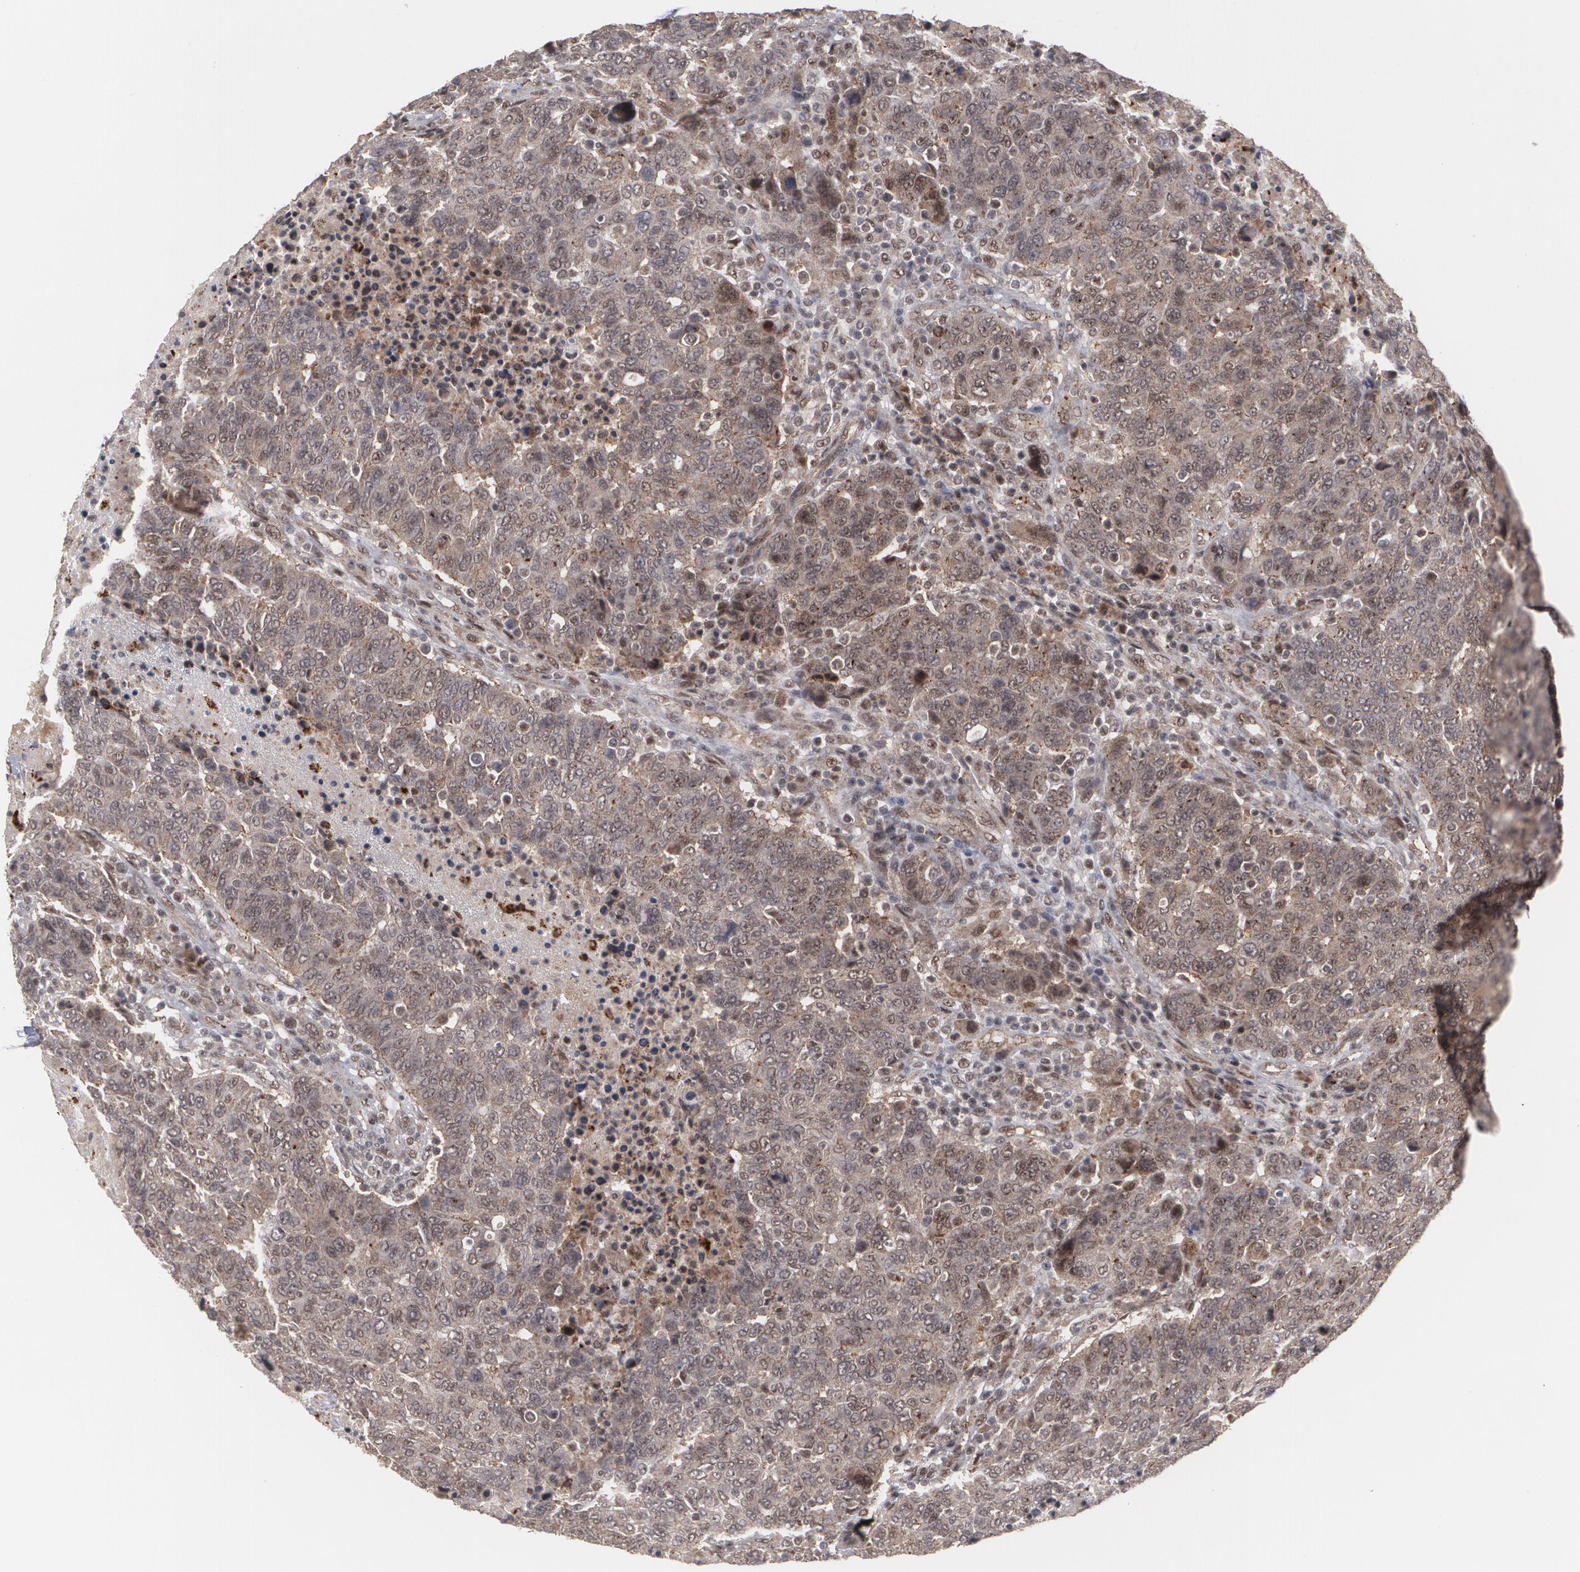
{"staining": {"intensity": "moderate", "quantity": ">75%", "location": "nuclear"}, "tissue": "breast cancer", "cell_type": "Tumor cells", "image_type": "cancer", "snomed": [{"axis": "morphology", "description": "Duct carcinoma"}, {"axis": "topography", "description": "Breast"}], "caption": "An immunohistochemistry photomicrograph of tumor tissue is shown. Protein staining in brown shows moderate nuclear positivity in infiltrating ductal carcinoma (breast) within tumor cells.", "gene": "INTS6", "patient": {"sex": "female", "age": 37}}